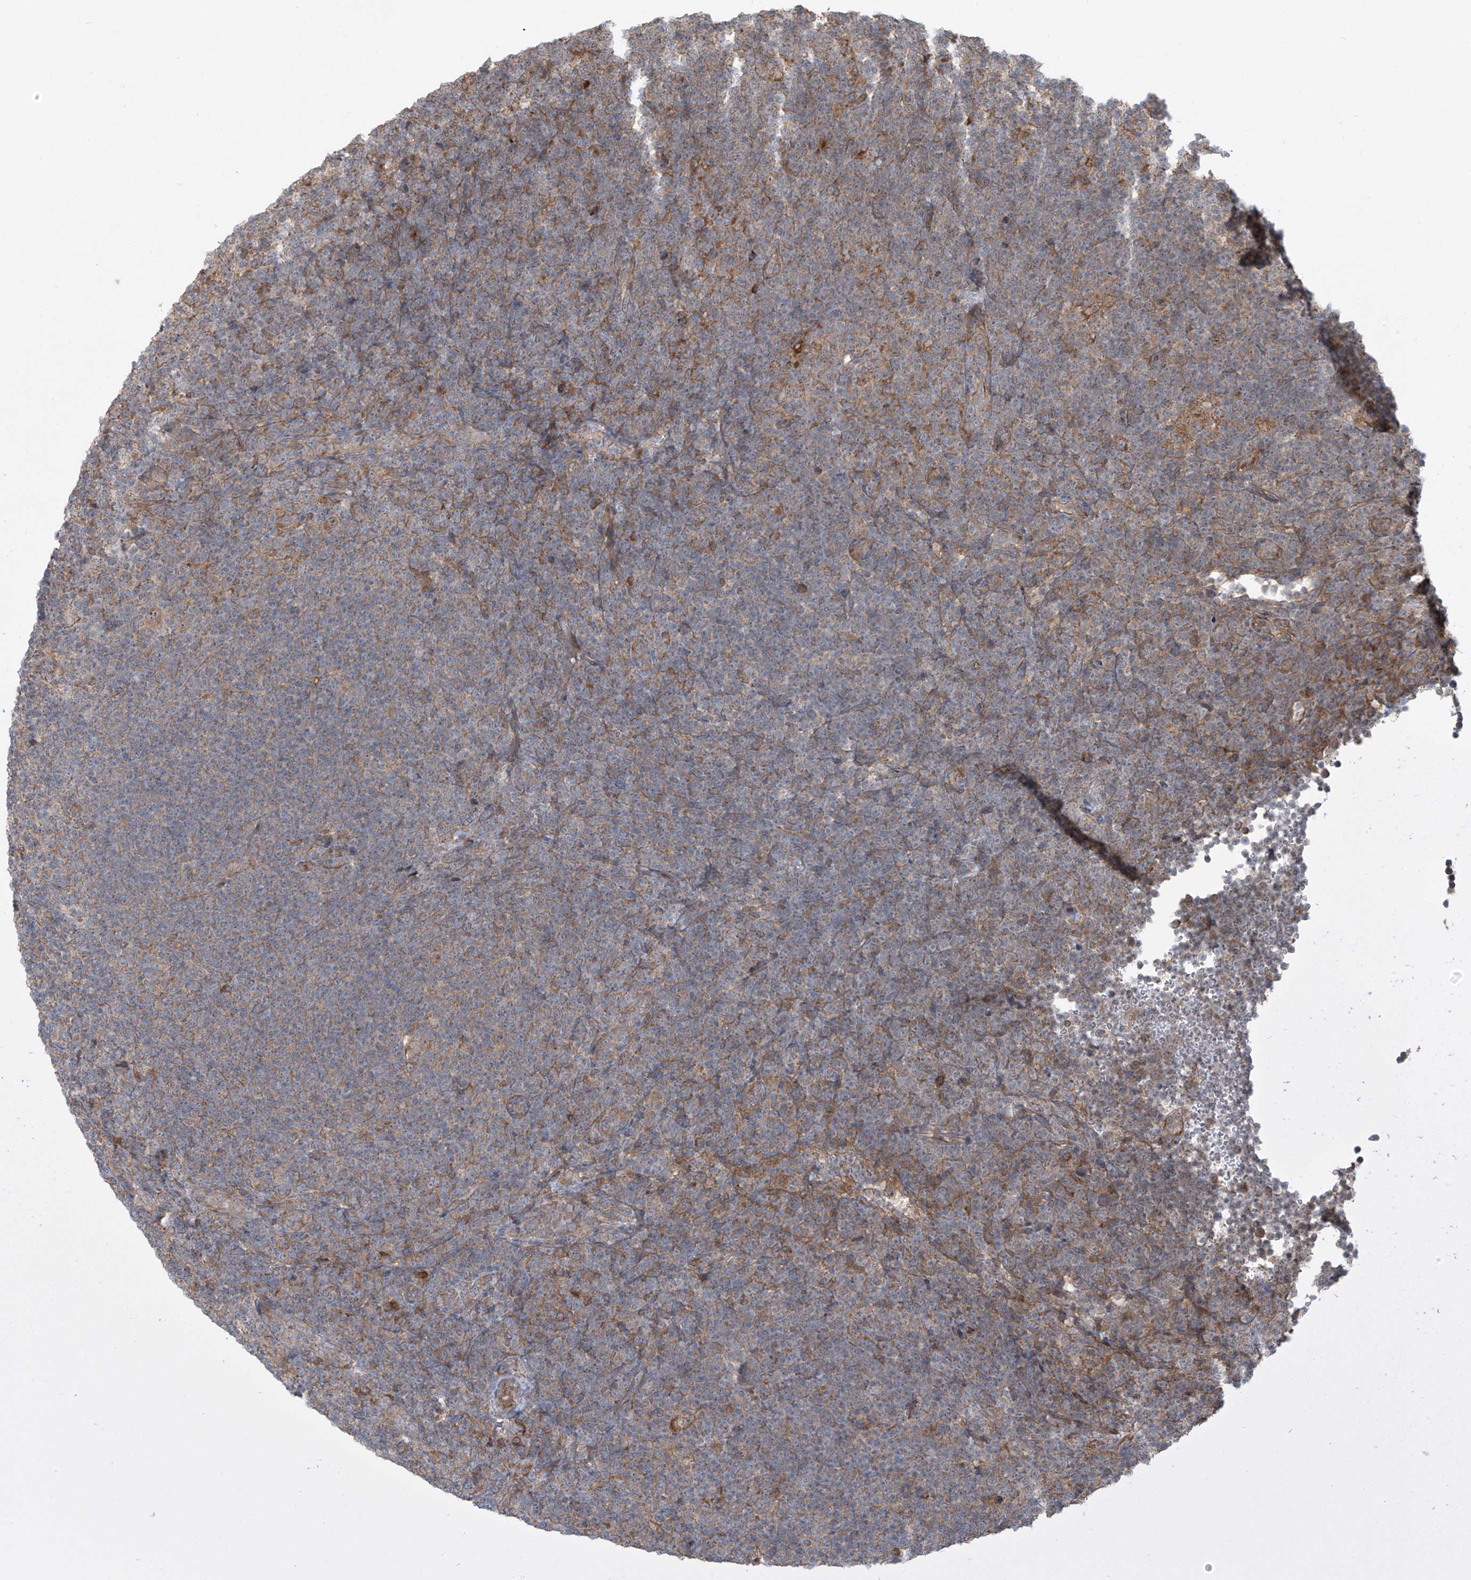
{"staining": {"intensity": "moderate", "quantity": ">75%", "location": "cytoplasmic/membranous"}, "tissue": "lymphoma", "cell_type": "Tumor cells", "image_type": "cancer", "snomed": [{"axis": "morphology", "description": "Hodgkin's disease, NOS"}, {"axis": "topography", "description": "Lymph node"}], "caption": "DAB immunohistochemical staining of lymphoma reveals moderate cytoplasmic/membranous protein staining in about >75% of tumor cells. The staining was performed using DAB (3,3'-diaminobenzidine), with brown indicating positive protein expression. Nuclei are stained blue with hematoxylin.", "gene": "KATNIP", "patient": {"sex": "female", "age": 57}}